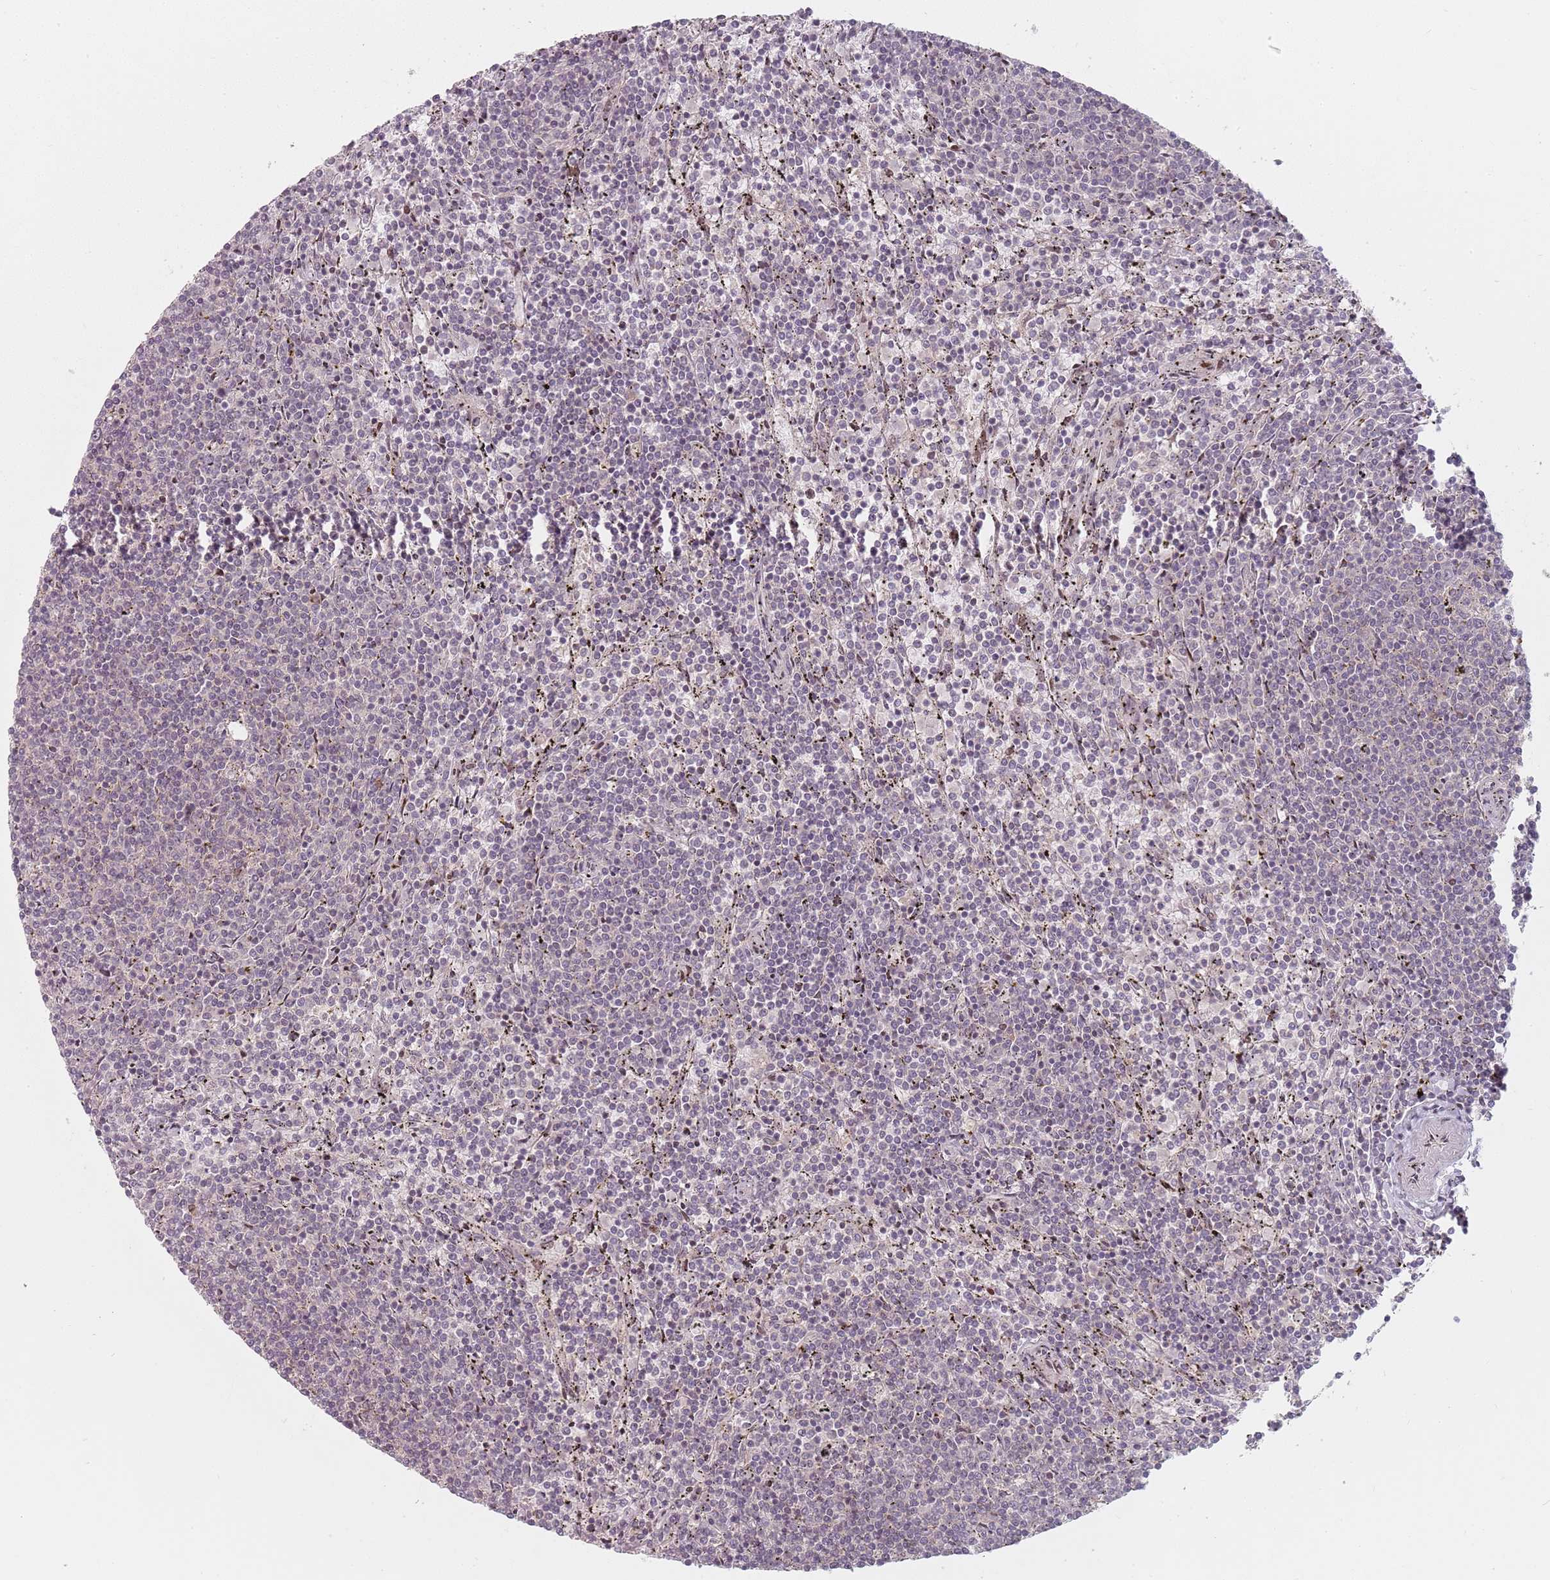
{"staining": {"intensity": "negative", "quantity": "none", "location": "none"}, "tissue": "lymphoma", "cell_type": "Tumor cells", "image_type": "cancer", "snomed": [{"axis": "morphology", "description": "Malignant lymphoma, non-Hodgkin's type, Low grade"}, {"axis": "topography", "description": "Spleen"}], "caption": "Immunohistochemical staining of human lymphoma reveals no significant staining in tumor cells. (Immunohistochemistry, brightfield microscopy, high magnification).", "gene": "RPS6KA2", "patient": {"sex": "female", "age": 50}}